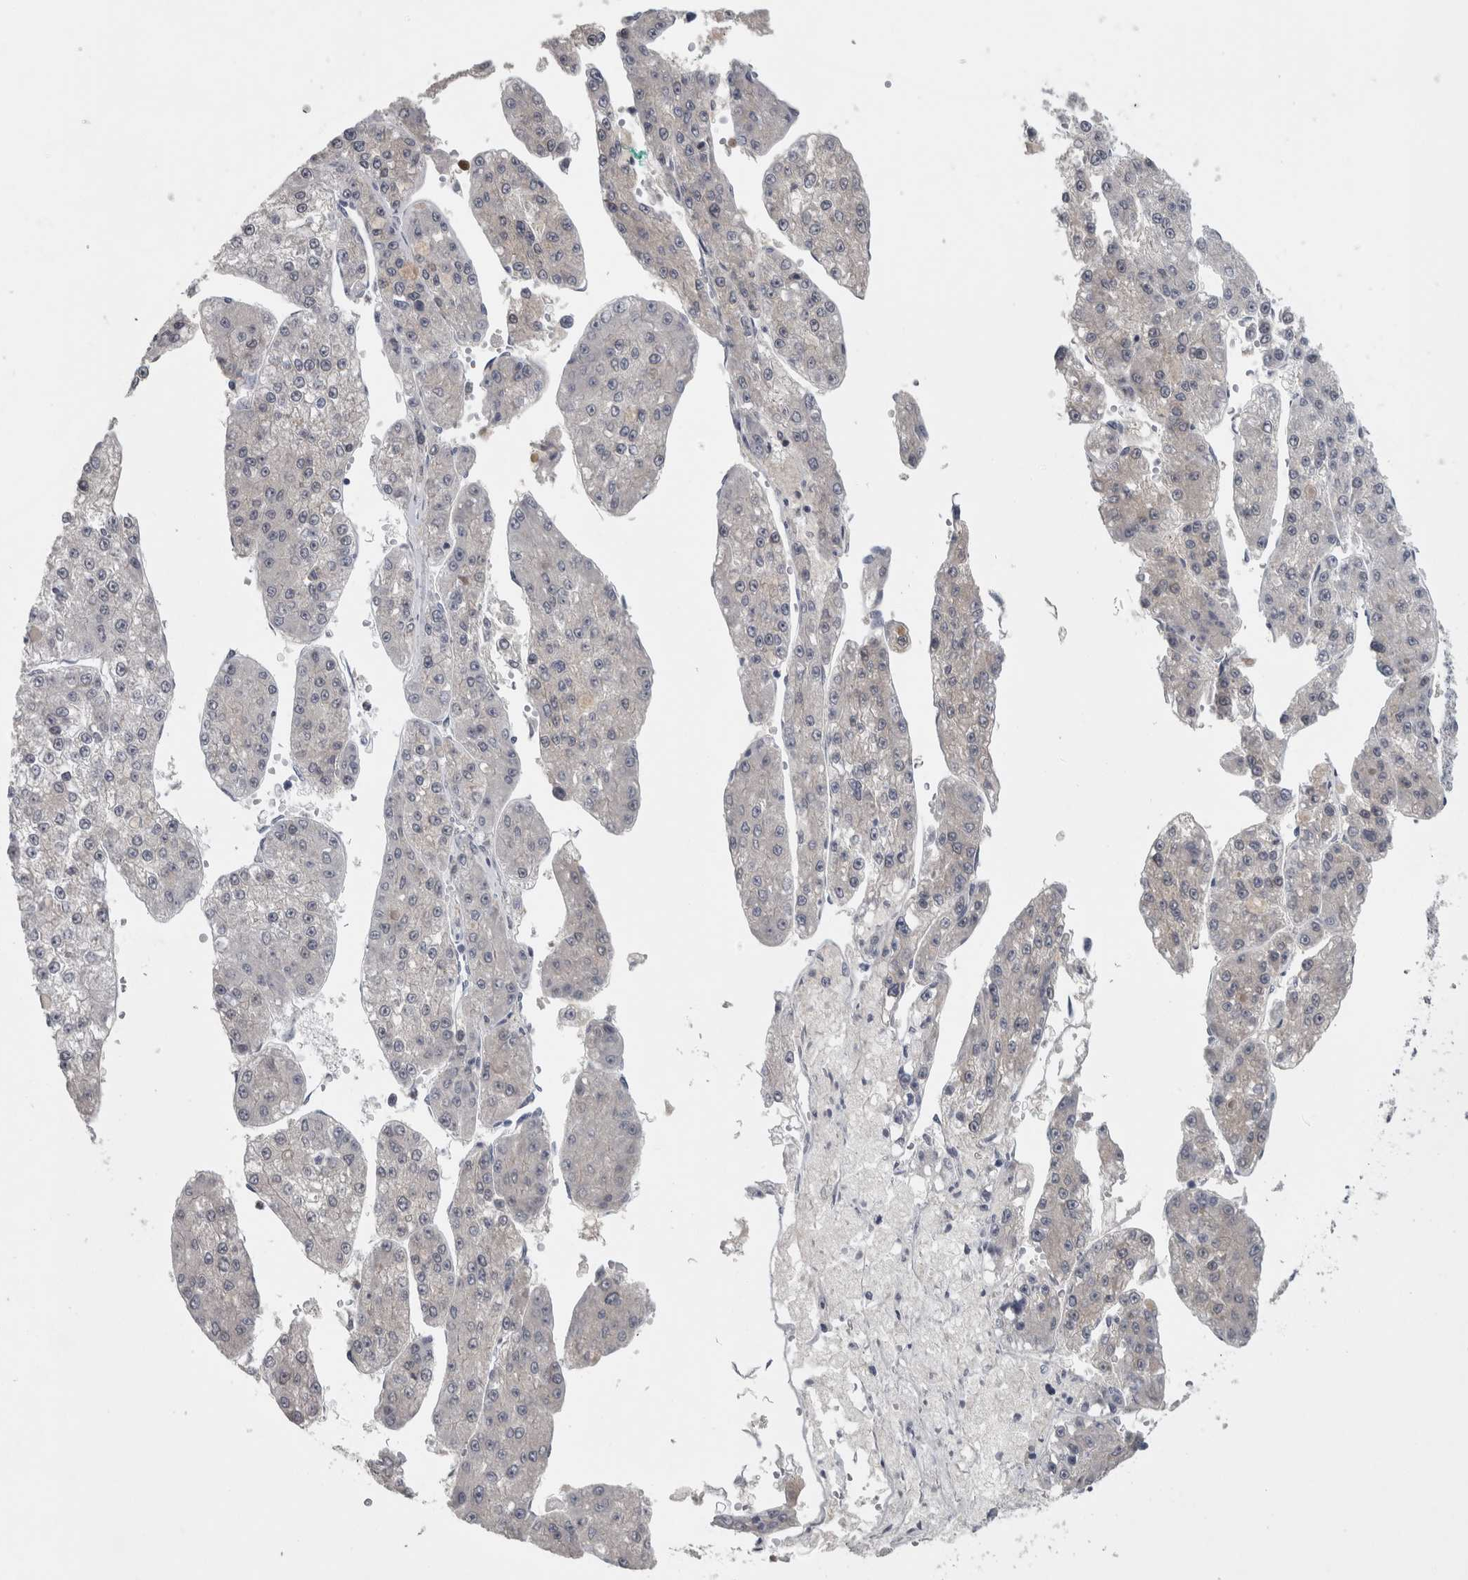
{"staining": {"intensity": "negative", "quantity": "none", "location": "none"}, "tissue": "liver cancer", "cell_type": "Tumor cells", "image_type": "cancer", "snomed": [{"axis": "morphology", "description": "Carcinoma, Hepatocellular, NOS"}, {"axis": "topography", "description": "Liver"}], "caption": "DAB immunohistochemical staining of human liver cancer demonstrates no significant positivity in tumor cells.", "gene": "NAPRT", "patient": {"sex": "female", "age": 73}}